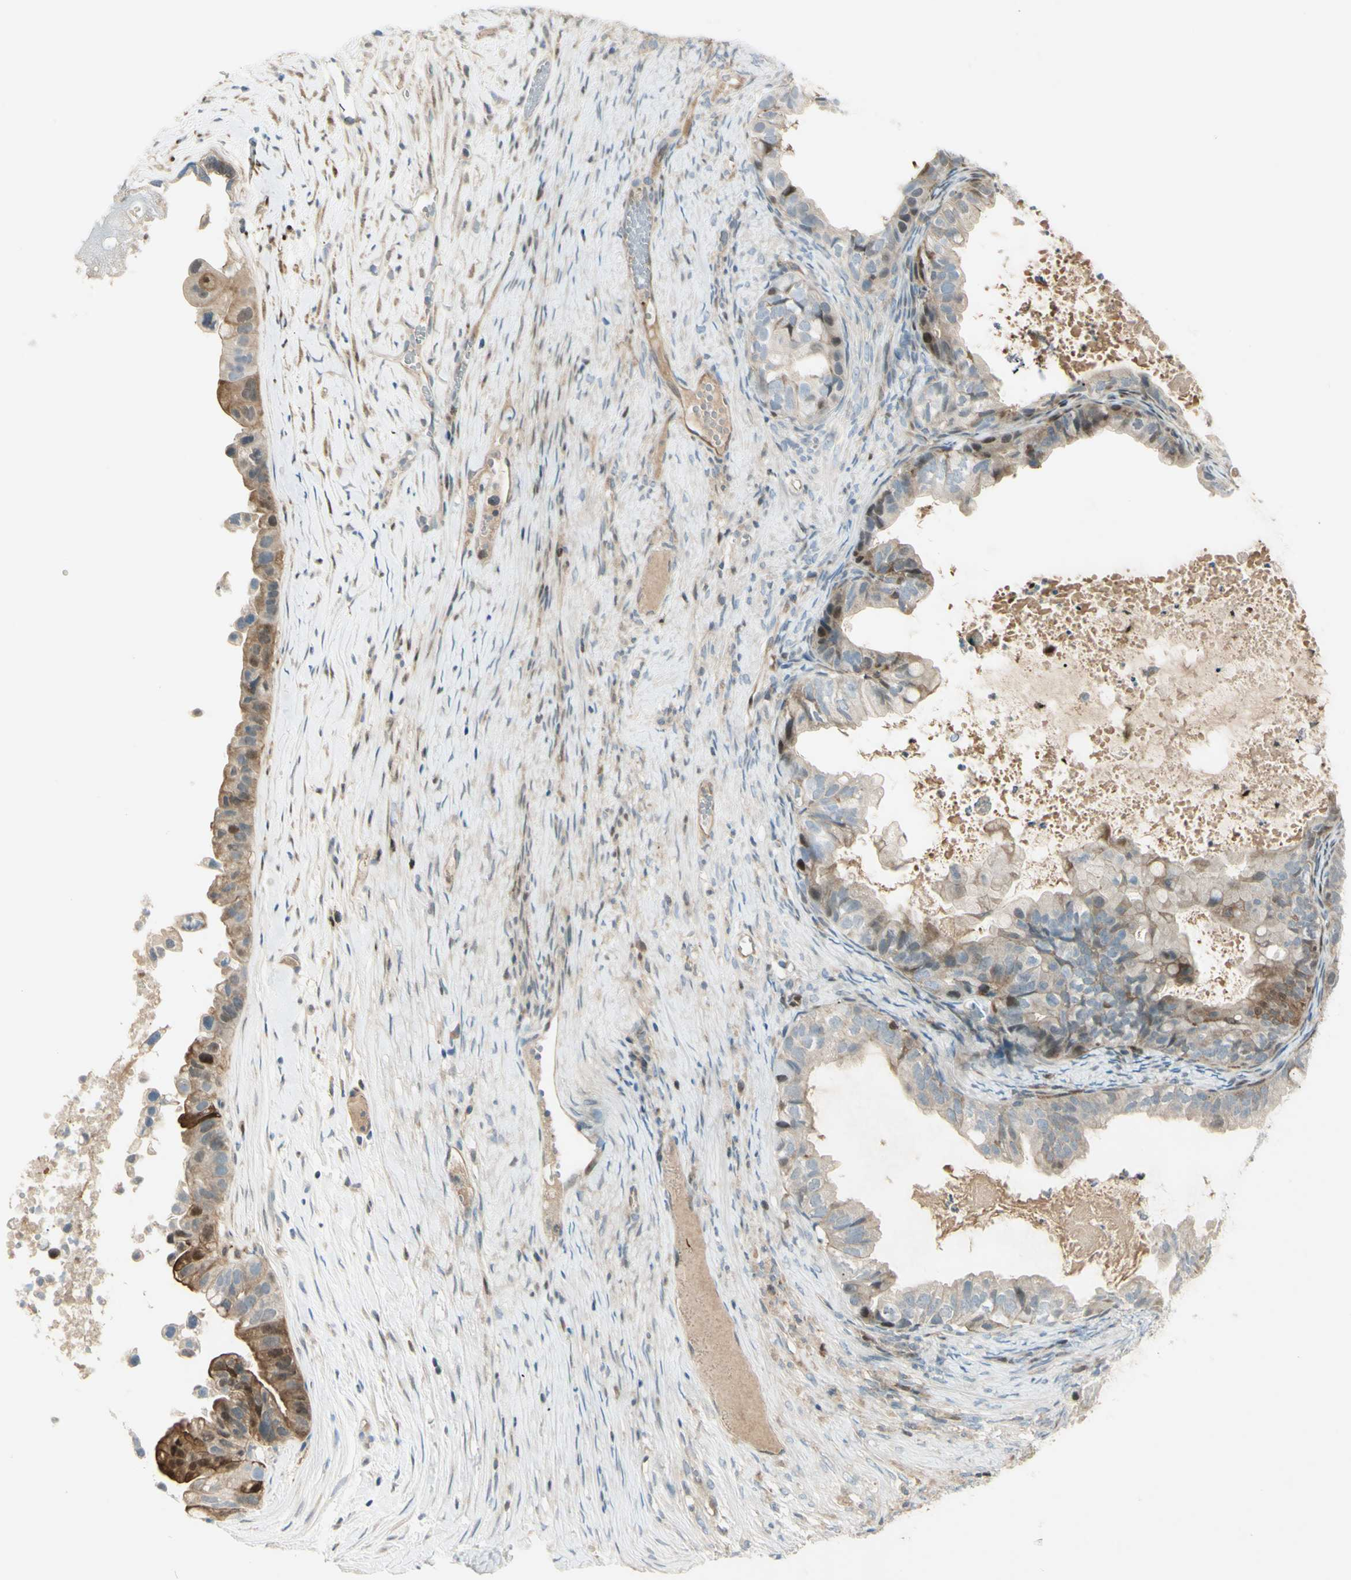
{"staining": {"intensity": "moderate", "quantity": ">75%", "location": "cytoplasmic/membranous"}, "tissue": "ovarian cancer", "cell_type": "Tumor cells", "image_type": "cancer", "snomed": [{"axis": "morphology", "description": "Cystadenocarcinoma, mucinous, NOS"}, {"axis": "topography", "description": "Ovary"}], "caption": "Ovarian cancer tissue exhibits moderate cytoplasmic/membranous positivity in about >75% of tumor cells, visualized by immunohistochemistry. (Stains: DAB (3,3'-diaminobenzidine) in brown, nuclei in blue, Microscopy: brightfield microscopy at high magnification).", "gene": "C1orf159", "patient": {"sex": "female", "age": 80}}